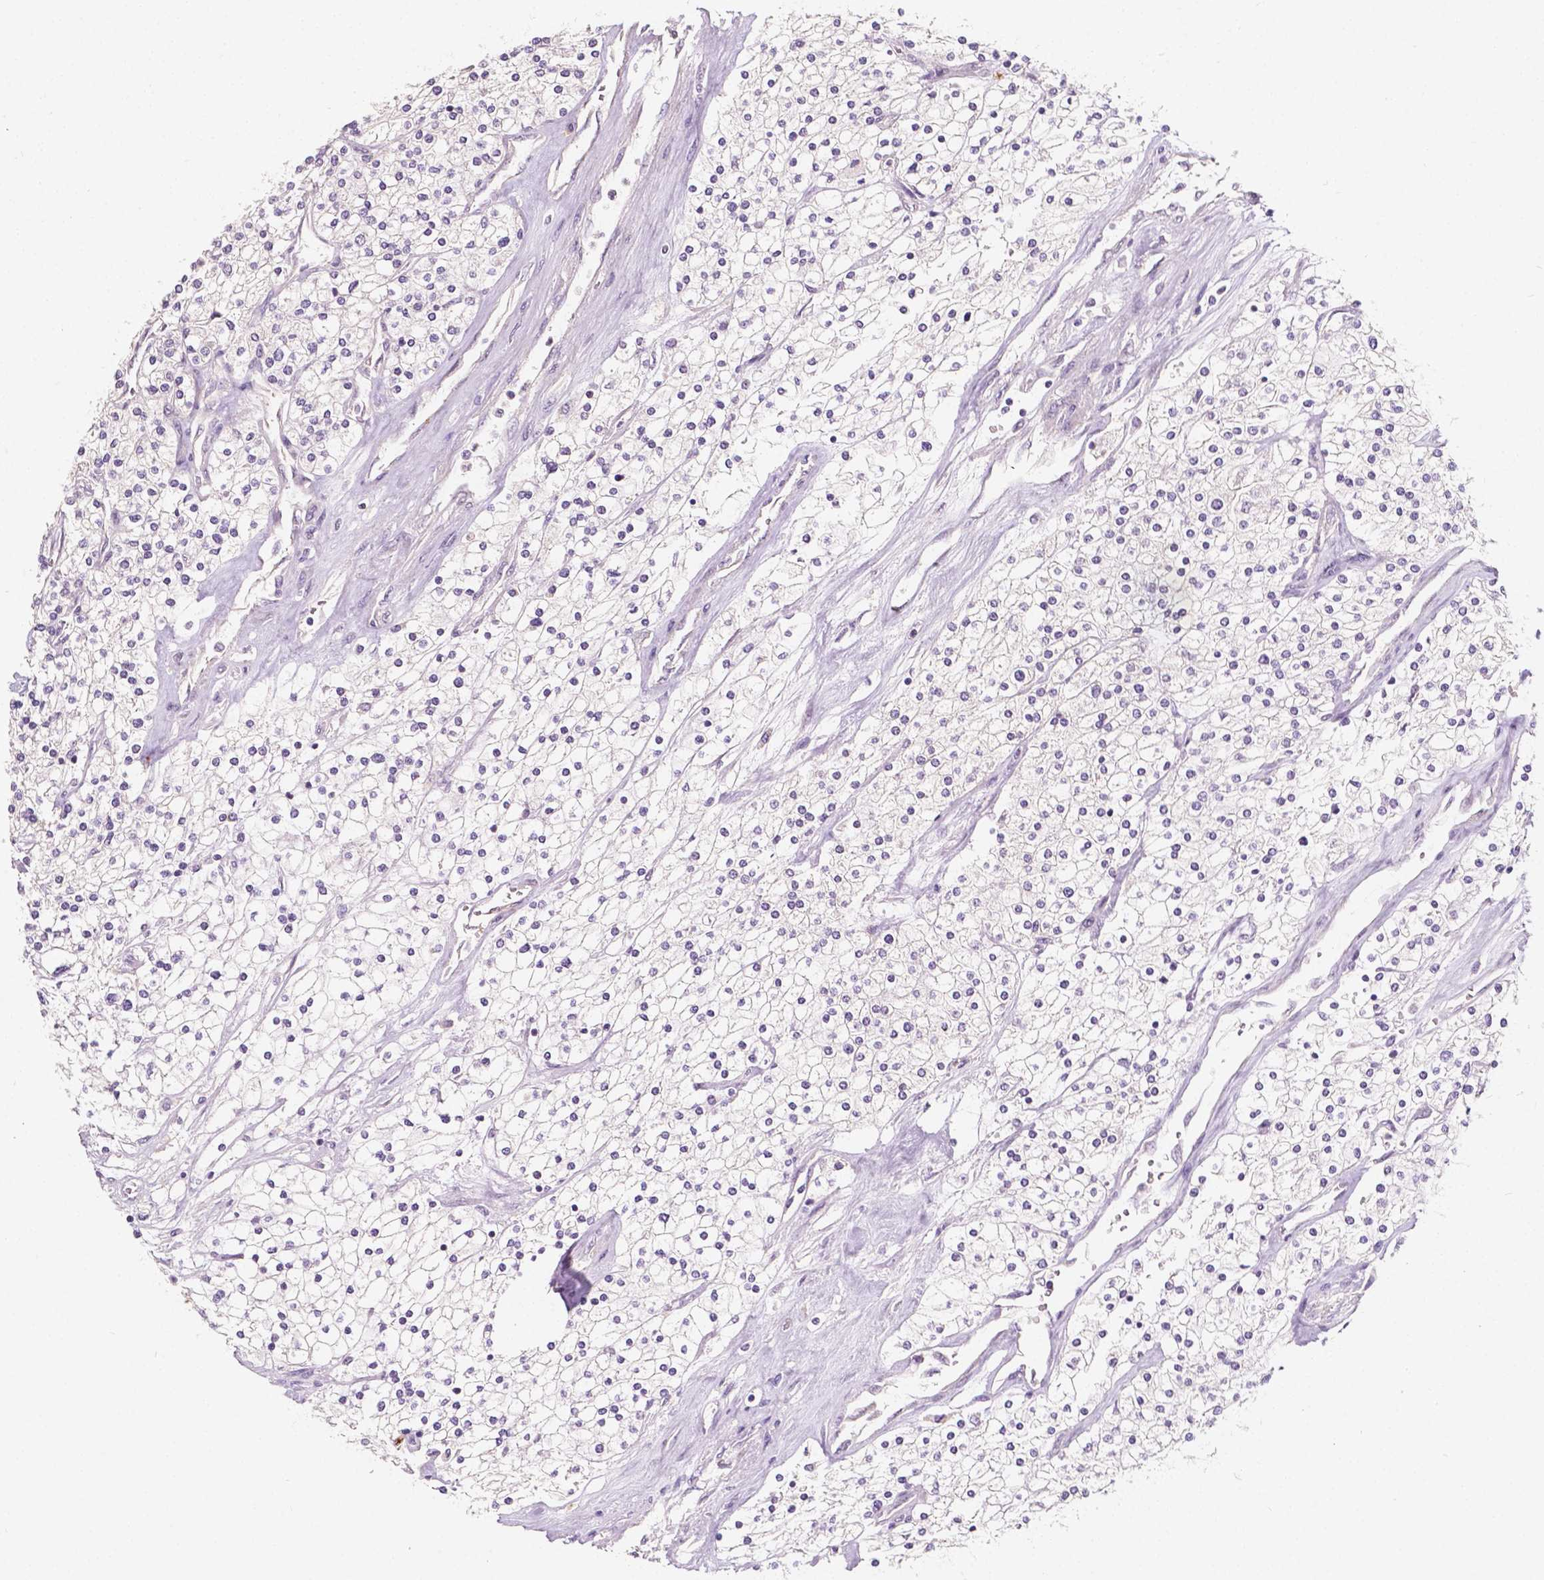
{"staining": {"intensity": "negative", "quantity": "none", "location": "none"}, "tissue": "renal cancer", "cell_type": "Tumor cells", "image_type": "cancer", "snomed": [{"axis": "morphology", "description": "Adenocarcinoma, NOS"}, {"axis": "topography", "description": "Kidney"}], "caption": "This is an immunohistochemistry histopathology image of human adenocarcinoma (renal). There is no staining in tumor cells.", "gene": "SIRT2", "patient": {"sex": "male", "age": 80}}